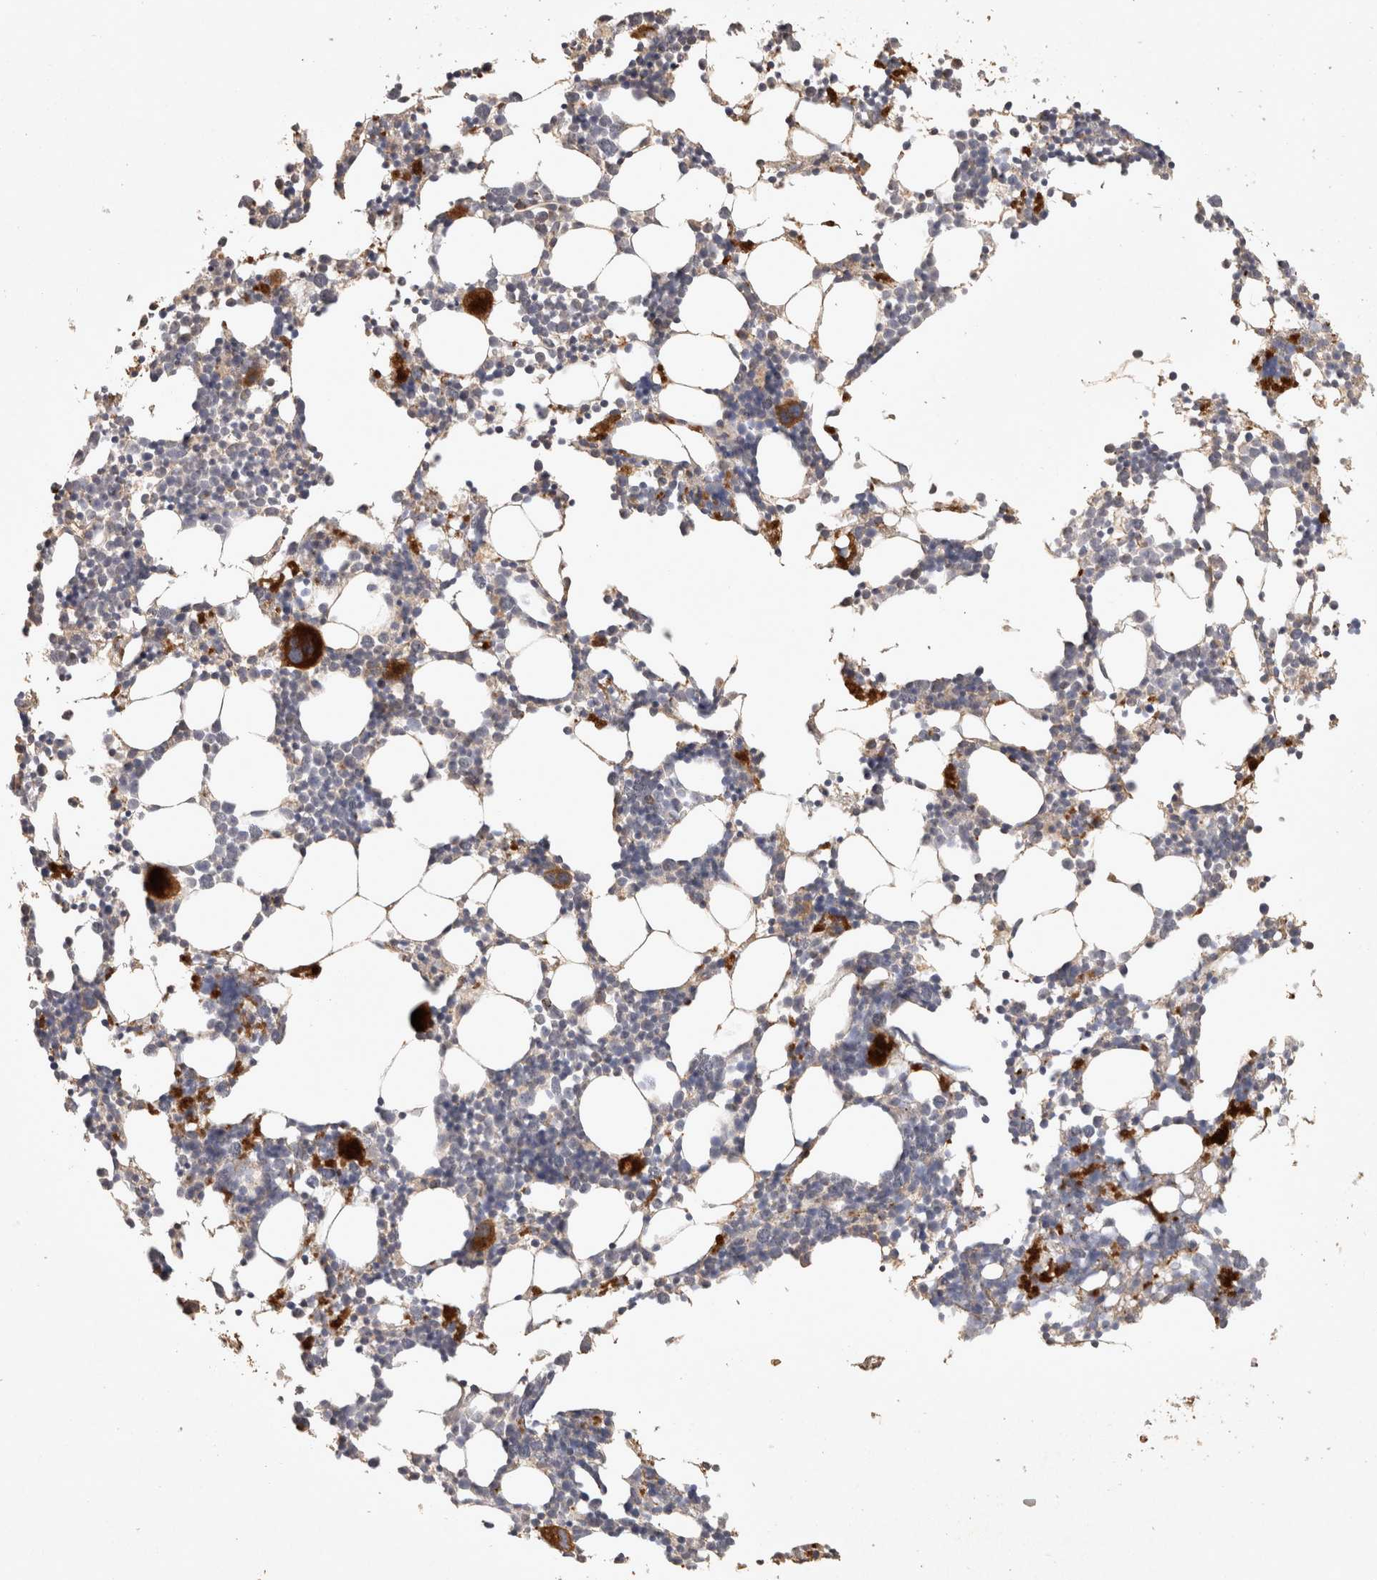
{"staining": {"intensity": "strong", "quantity": "<25%", "location": "cytoplasmic/membranous"}, "tissue": "bone marrow", "cell_type": "Hematopoietic cells", "image_type": "normal", "snomed": [{"axis": "morphology", "description": "Normal tissue, NOS"}, {"axis": "morphology", "description": "Inflammation, NOS"}, {"axis": "topography", "description": "Bone marrow"}], "caption": "Immunohistochemical staining of unremarkable human bone marrow displays strong cytoplasmic/membranous protein staining in approximately <25% of hematopoietic cells.", "gene": "OSTN", "patient": {"sex": "male", "age": 21}}